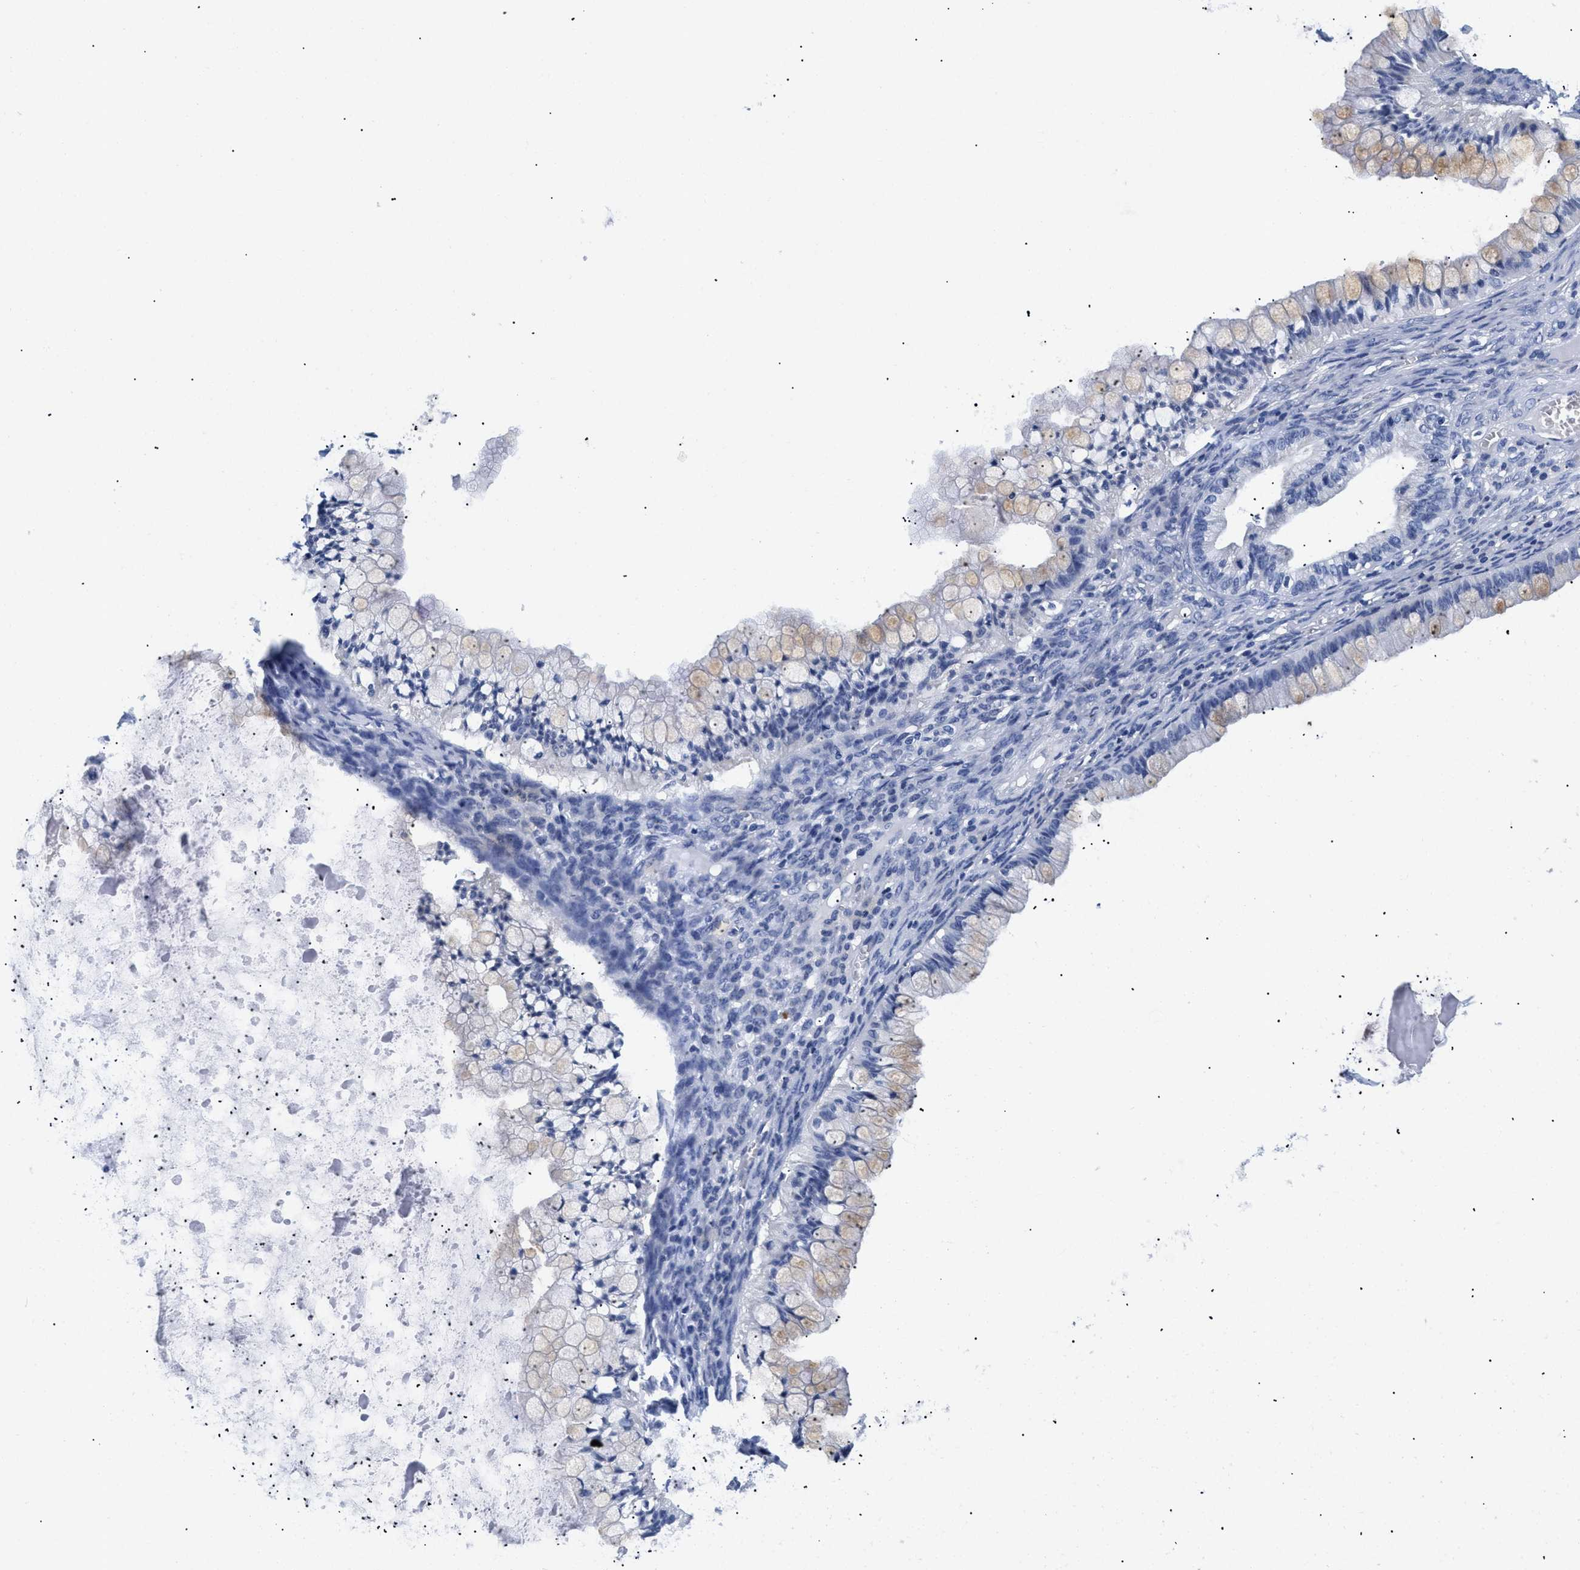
{"staining": {"intensity": "weak", "quantity": "<25%", "location": "cytoplasmic/membranous"}, "tissue": "ovarian cancer", "cell_type": "Tumor cells", "image_type": "cancer", "snomed": [{"axis": "morphology", "description": "Cystadenocarcinoma, mucinous, NOS"}, {"axis": "topography", "description": "Ovary"}], "caption": "Immunohistochemistry photomicrograph of human mucinous cystadenocarcinoma (ovarian) stained for a protein (brown), which exhibits no expression in tumor cells.", "gene": "MEA1", "patient": {"sex": "female", "age": 57}}